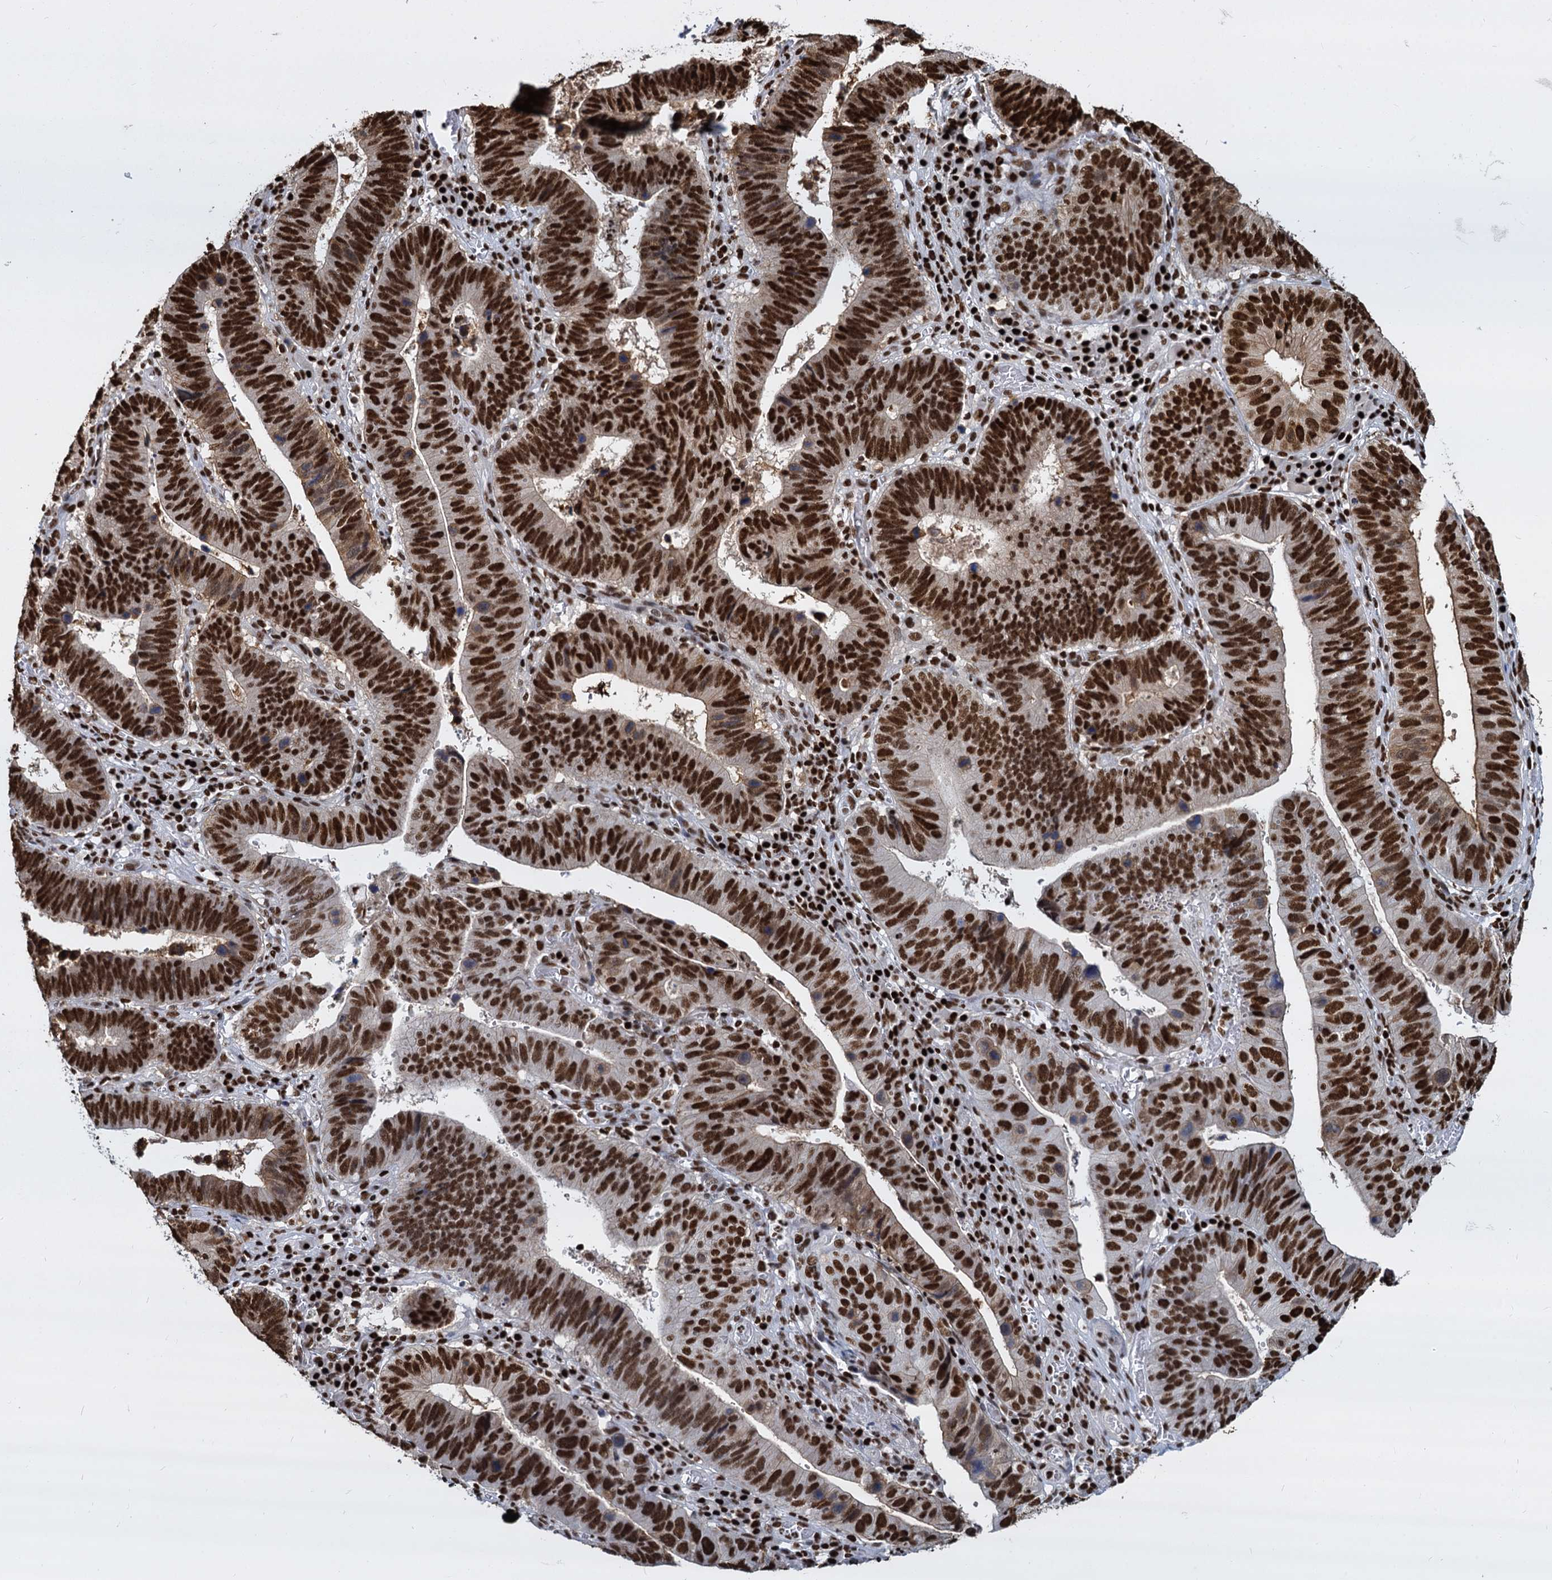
{"staining": {"intensity": "strong", "quantity": ">75%", "location": "nuclear"}, "tissue": "stomach cancer", "cell_type": "Tumor cells", "image_type": "cancer", "snomed": [{"axis": "morphology", "description": "Adenocarcinoma, NOS"}, {"axis": "topography", "description": "Stomach"}], "caption": "Immunohistochemistry (IHC) (DAB) staining of stomach cancer displays strong nuclear protein expression in about >75% of tumor cells. (DAB (3,3'-diaminobenzidine) IHC with brightfield microscopy, high magnification).", "gene": "DCPS", "patient": {"sex": "male", "age": 59}}